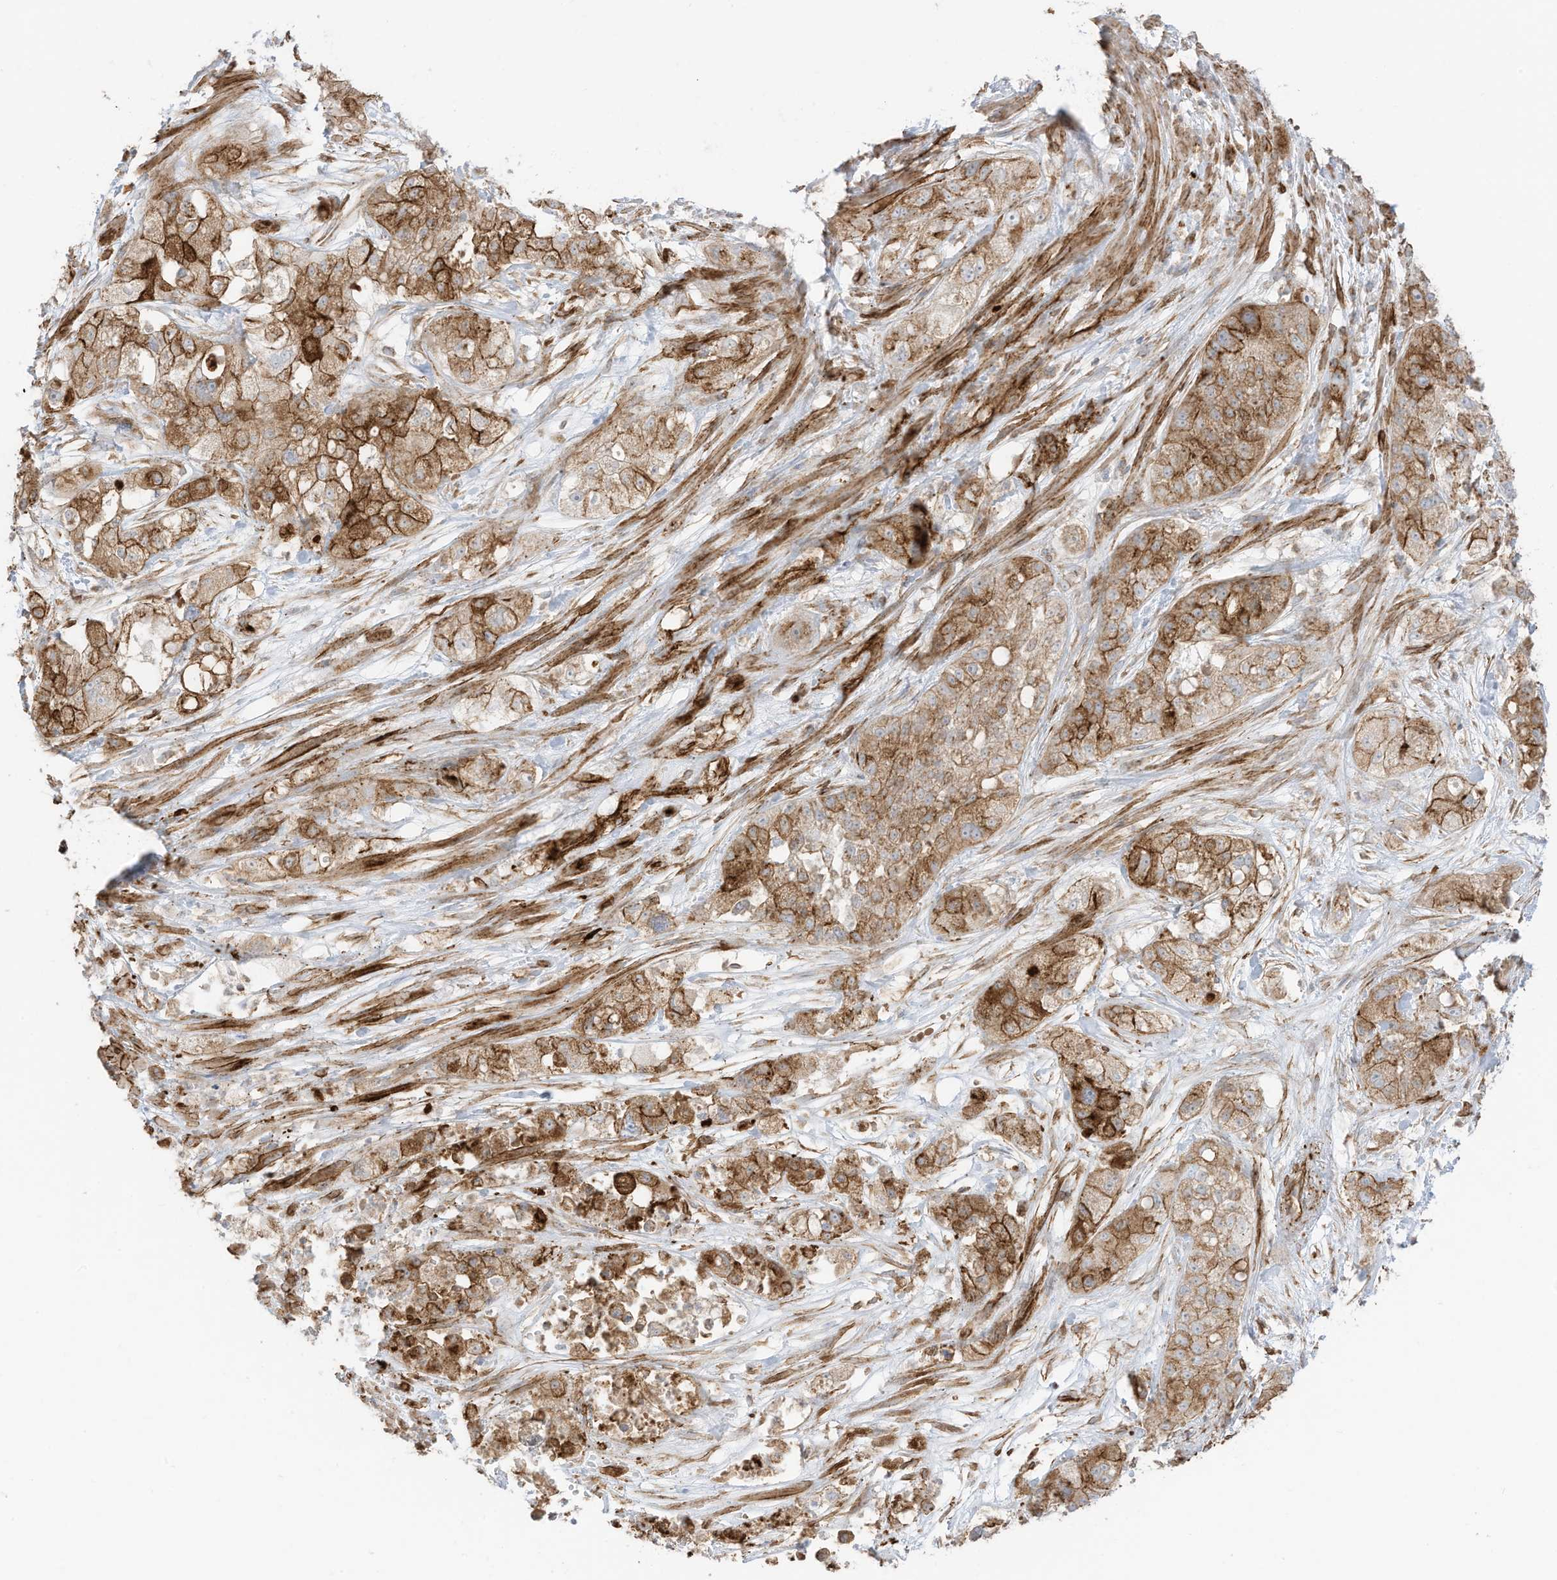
{"staining": {"intensity": "moderate", "quantity": ">75%", "location": "cytoplasmic/membranous"}, "tissue": "pancreatic cancer", "cell_type": "Tumor cells", "image_type": "cancer", "snomed": [{"axis": "morphology", "description": "Adenocarcinoma, NOS"}, {"axis": "topography", "description": "Pancreas"}], "caption": "High-power microscopy captured an immunohistochemistry histopathology image of adenocarcinoma (pancreatic), revealing moderate cytoplasmic/membranous expression in approximately >75% of tumor cells.", "gene": "ABCB7", "patient": {"sex": "female", "age": 78}}